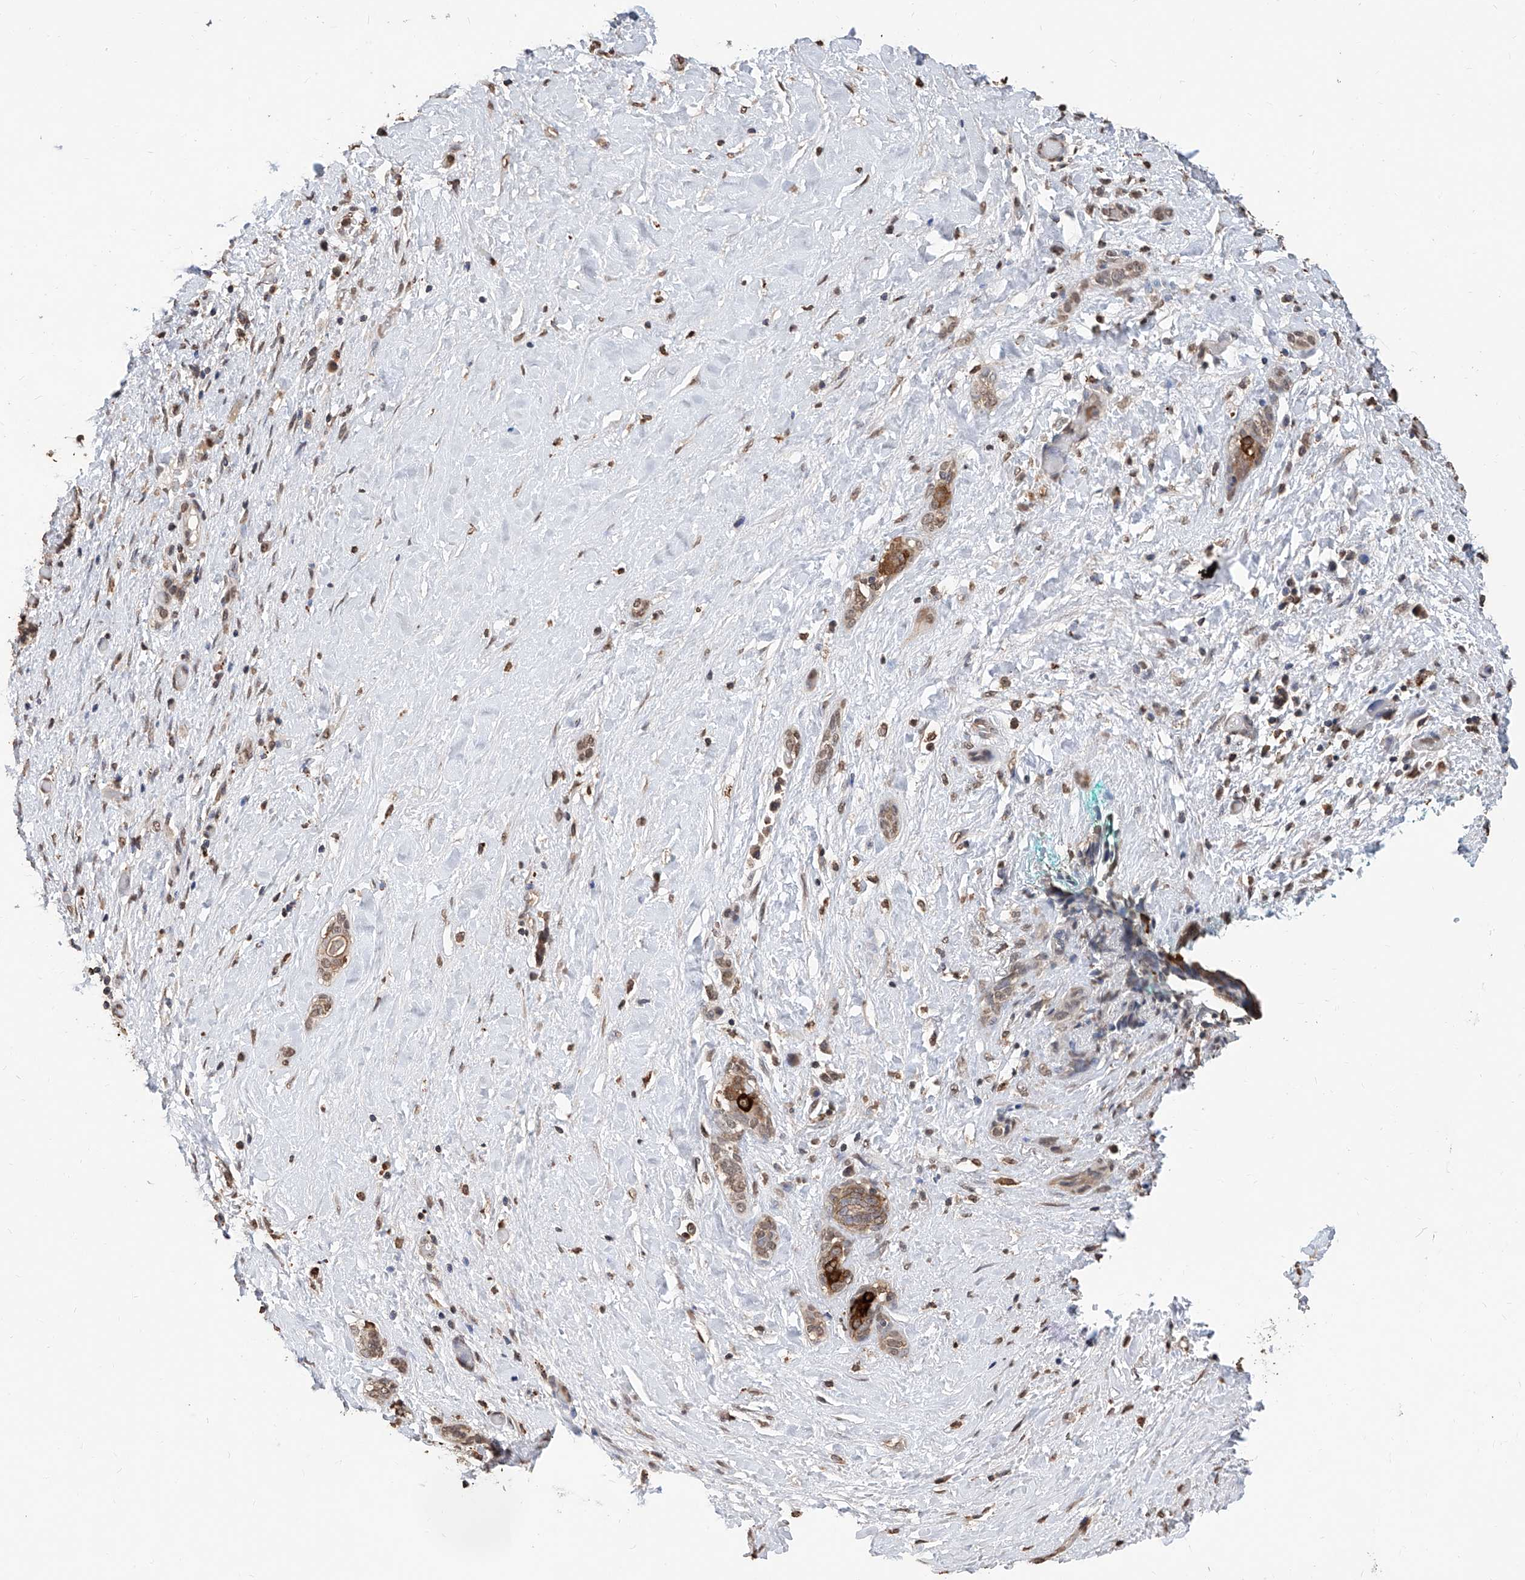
{"staining": {"intensity": "strong", "quantity": "25%-75%", "location": "cytoplasmic/membranous,nuclear"}, "tissue": "pancreatic cancer", "cell_type": "Tumor cells", "image_type": "cancer", "snomed": [{"axis": "morphology", "description": "Normal tissue, NOS"}, {"axis": "morphology", "description": "Adenocarcinoma, NOS"}, {"axis": "topography", "description": "Pancreas"}, {"axis": "topography", "description": "Peripheral nerve tissue"}], "caption": "Human pancreatic cancer (adenocarcinoma) stained with a brown dye shows strong cytoplasmic/membranous and nuclear positive expression in approximately 25%-75% of tumor cells.", "gene": "RP9", "patient": {"sex": "female", "age": 63}}